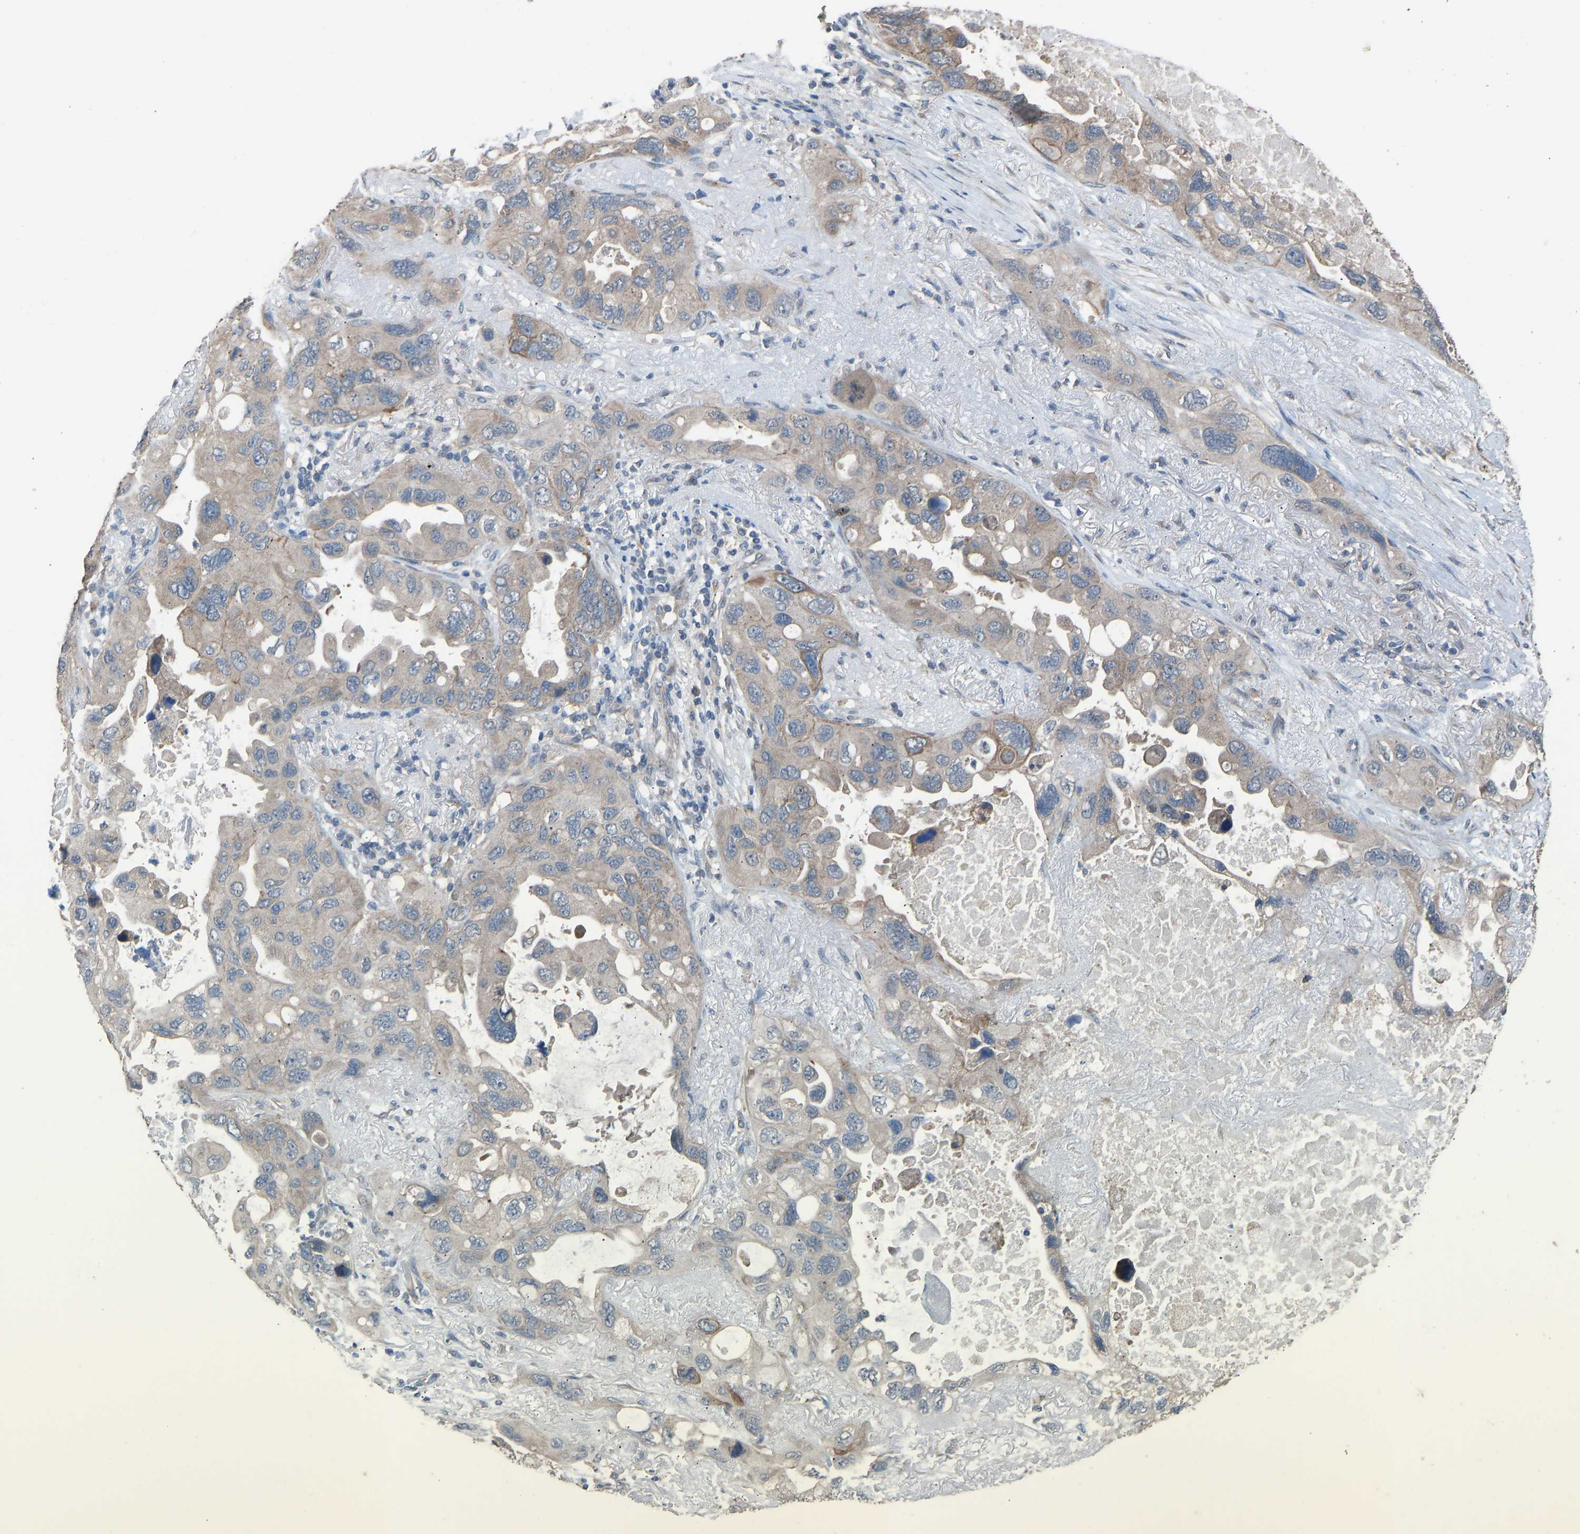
{"staining": {"intensity": "weak", "quantity": "25%-75%", "location": "cytoplasmic/membranous"}, "tissue": "lung cancer", "cell_type": "Tumor cells", "image_type": "cancer", "snomed": [{"axis": "morphology", "description": "Squamous cell carcinoma, NOS"}, {"axis": "topography", "description": "Lung"}], "caption": "Protein analysis of lung squamous cell carcinoma tissue shows weak cytoplasmic/membranous expression in about 25%-75% of tumor cells. (DAB (3,3'-diaminobenzidine) IHC with brightfield microscopy, high magnification).", "gene": "SLC43A1", "patient": {"sex": "female", "age": 73}}